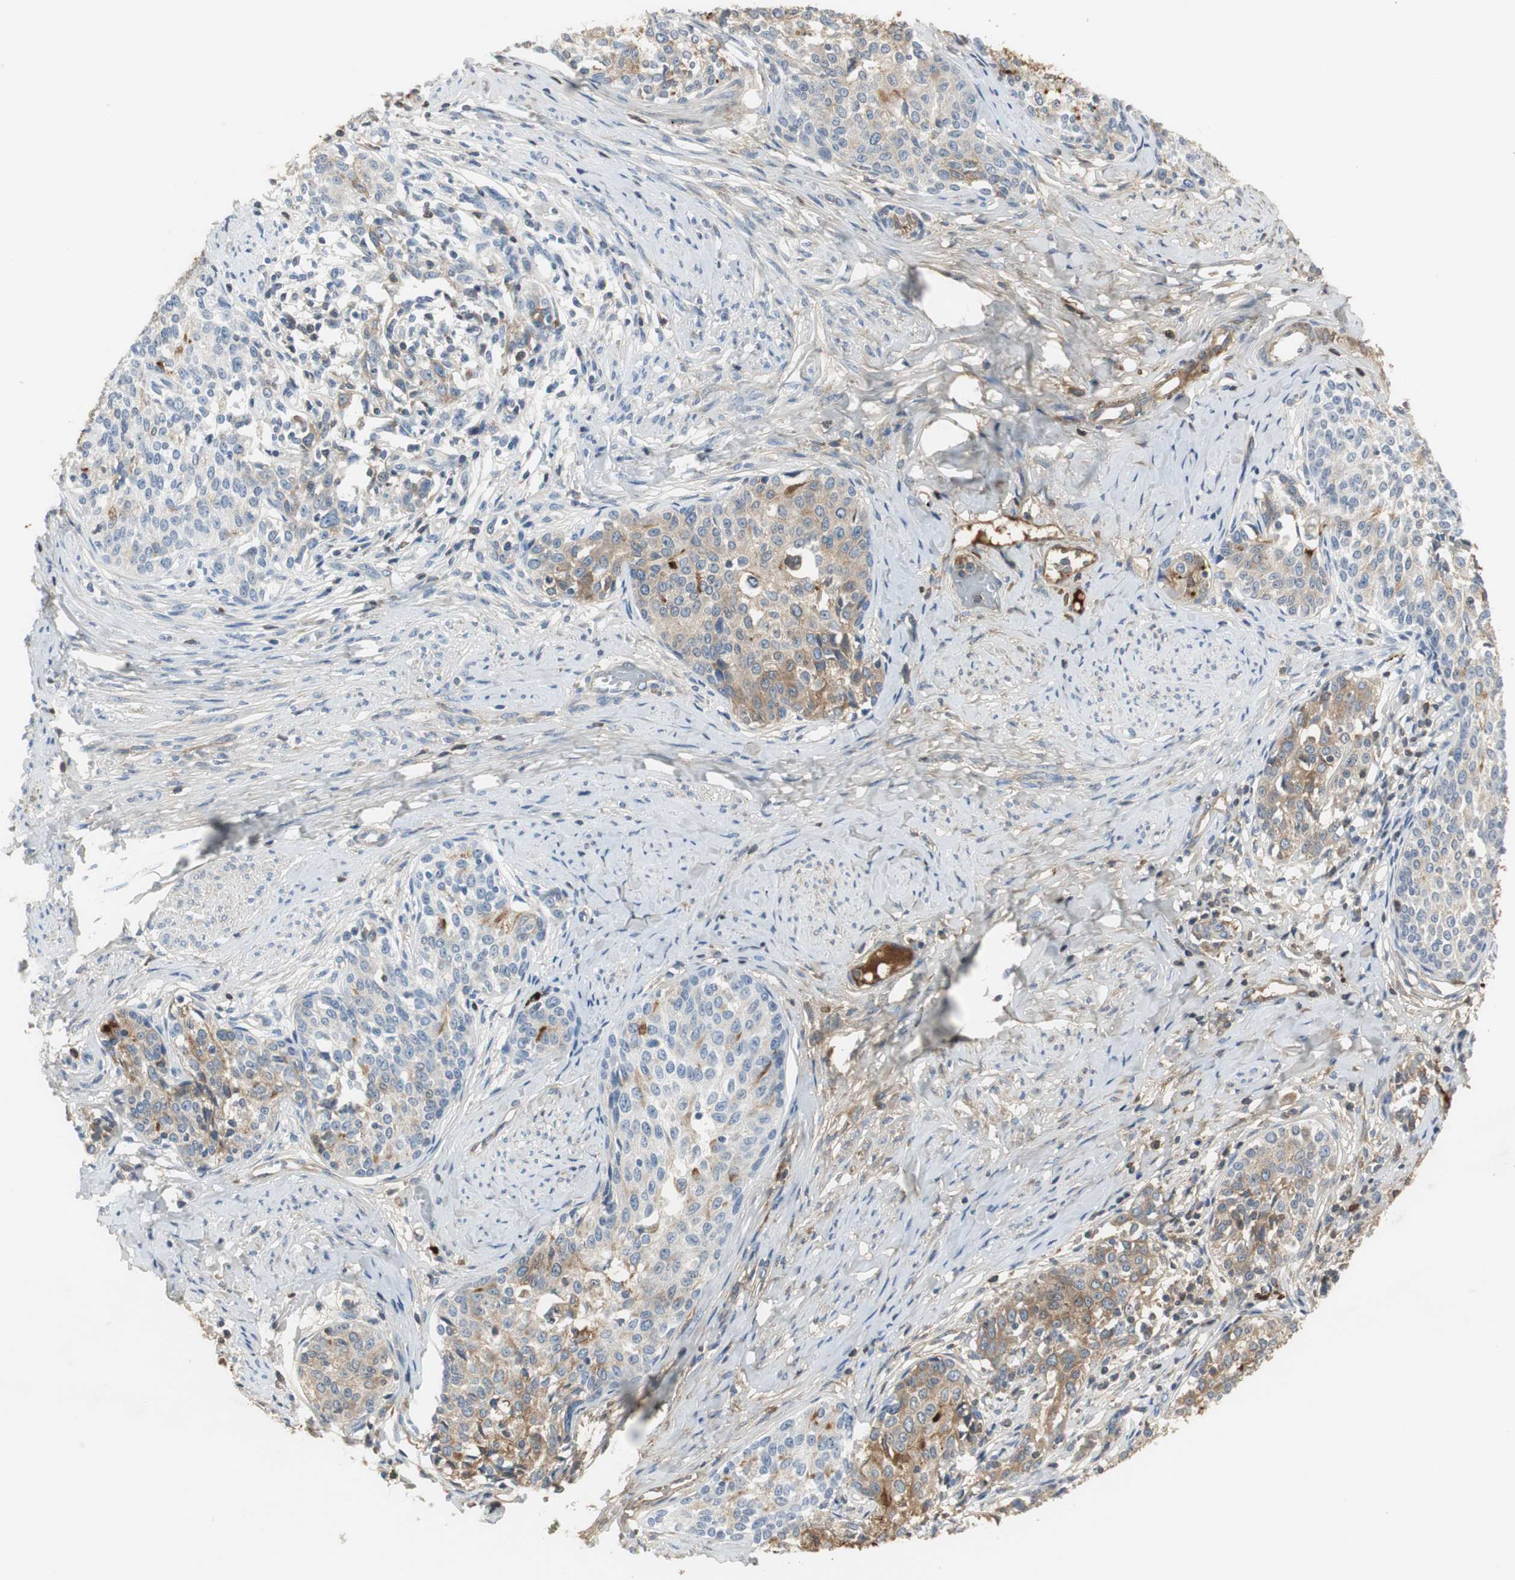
{"staining": {"intensity": "weak", "quantity": ">75%", "location": "cytoplasmic/membranous"}, "tissue": "cervical cancer", "cell_type": "Tumor cells", "image_type": "cancer", "snomed": [{"axis": "morphology", "description": "Squamous cell carcinoma, NOS"}, {"axis": "morphology", "description": "Adenocarcinoma, NOS"}, {"axis": "topography", "description": "Cervix"}], "caption": "Immunohistochemical staining of squamous cell carcinoma (cervical) shows low levels of weak cytoplasmic/membranous positivity in approximately >75% of tumor cells.", "gene": "IGHA1", "patient": {"sex": "female", "age": 52}}